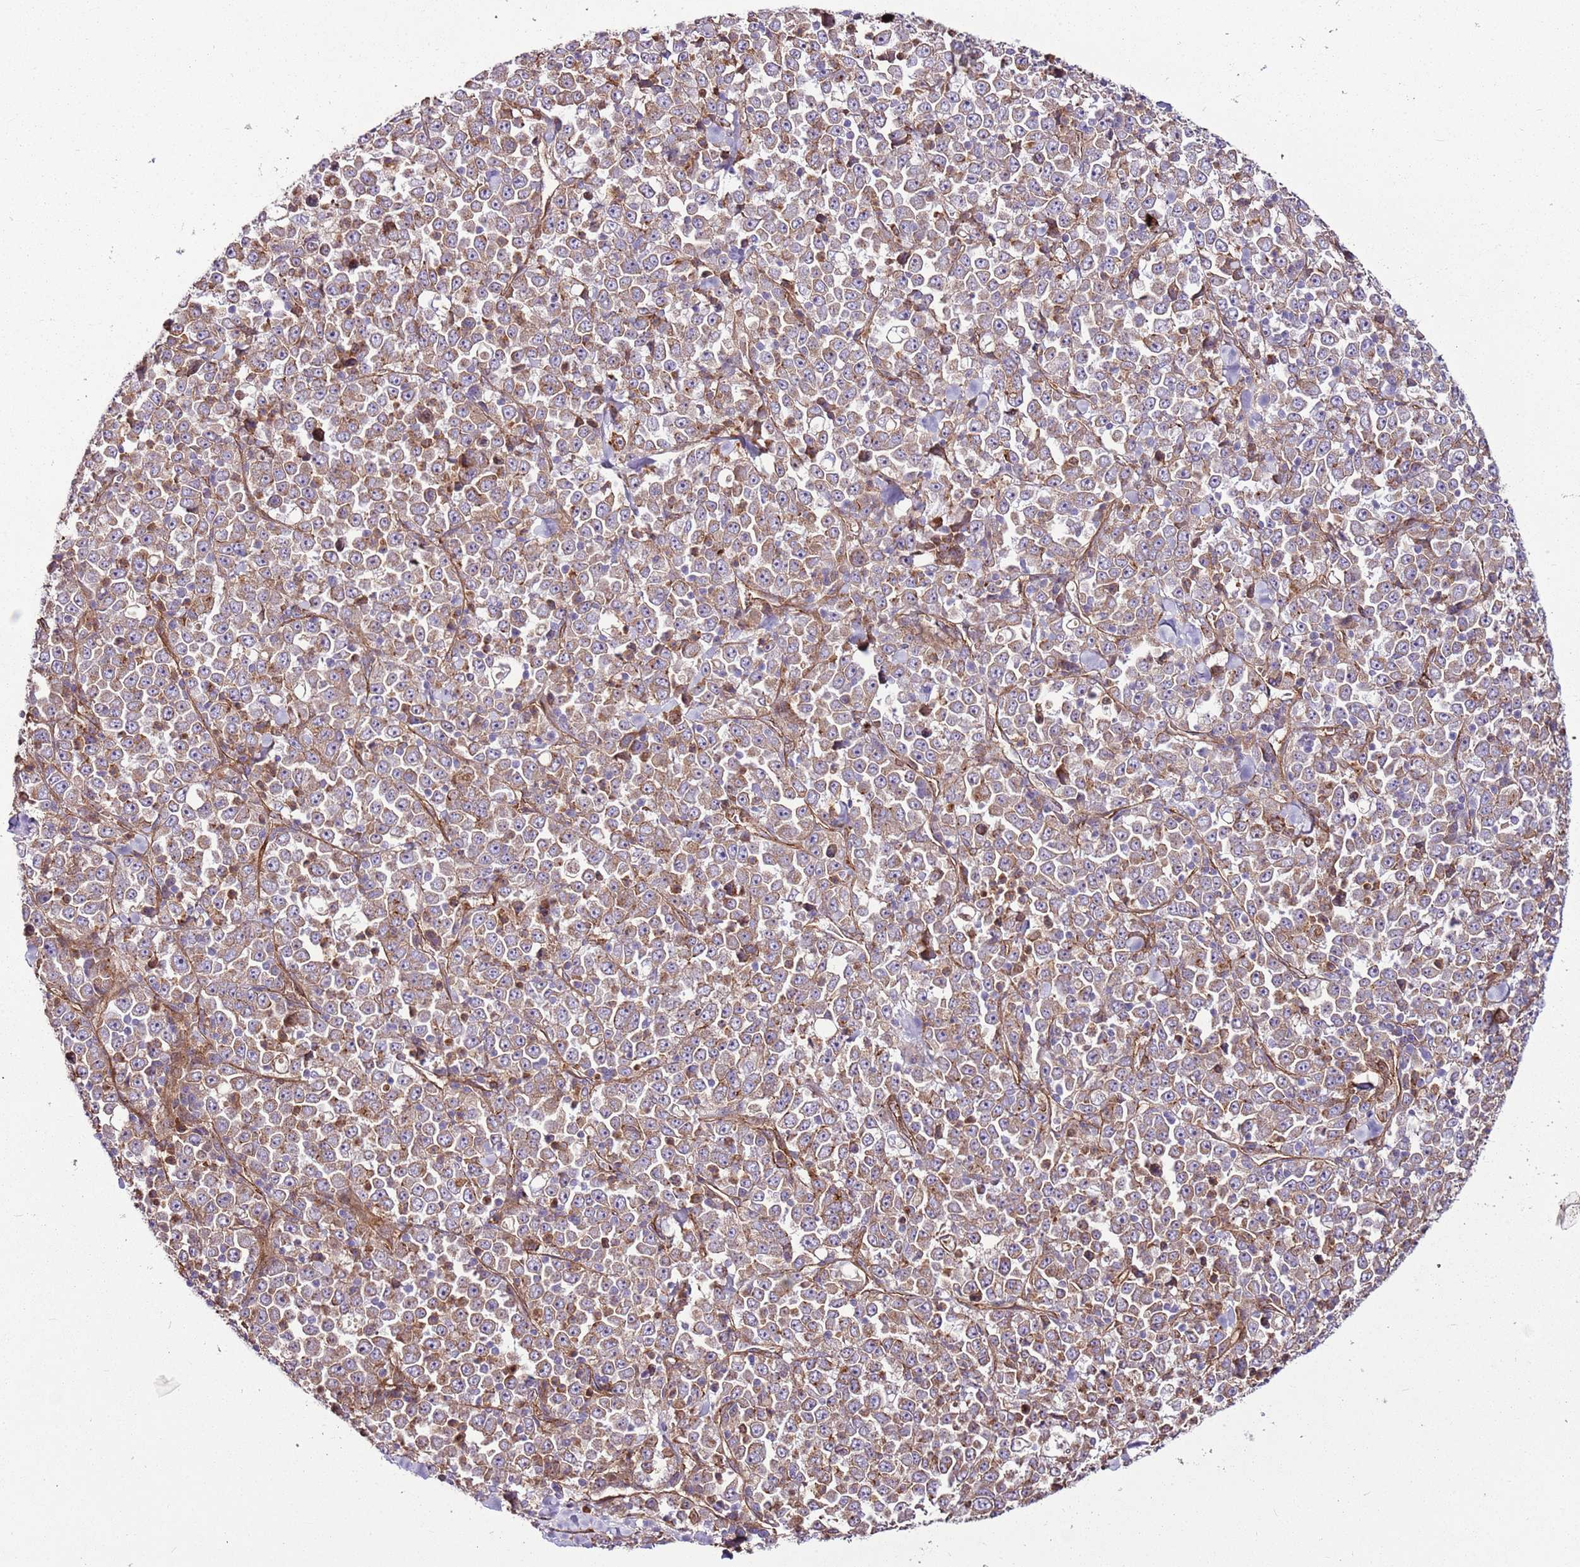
{"staining": {"intensity": "weak", "quantity": ">75%", "location": "cytoplasmic/membranous"}, "tissue": "stomach cancer", "cell_type": "Tumor cells", "image_type": "cancer", "snomed": [{"axis": "morphology", "description": "Normal tissue, NOS"}, {"axis": "morphology", "description": "Adenocarcinoma, NOS"}, {"axis": "topography", "description": "Stomach, upper"}, {"axis": "topography", "description": "Stomach"}], "caption": "Immunohistochemistry (IHC) (DAB) staining of adenocarcinoma (stomach) reveals weak cytoplasmic/membranous protein expression in approximately >75% of tumor cells.", "gene": "ZNF827", "patient": {"sex": "male", "age": 59}}